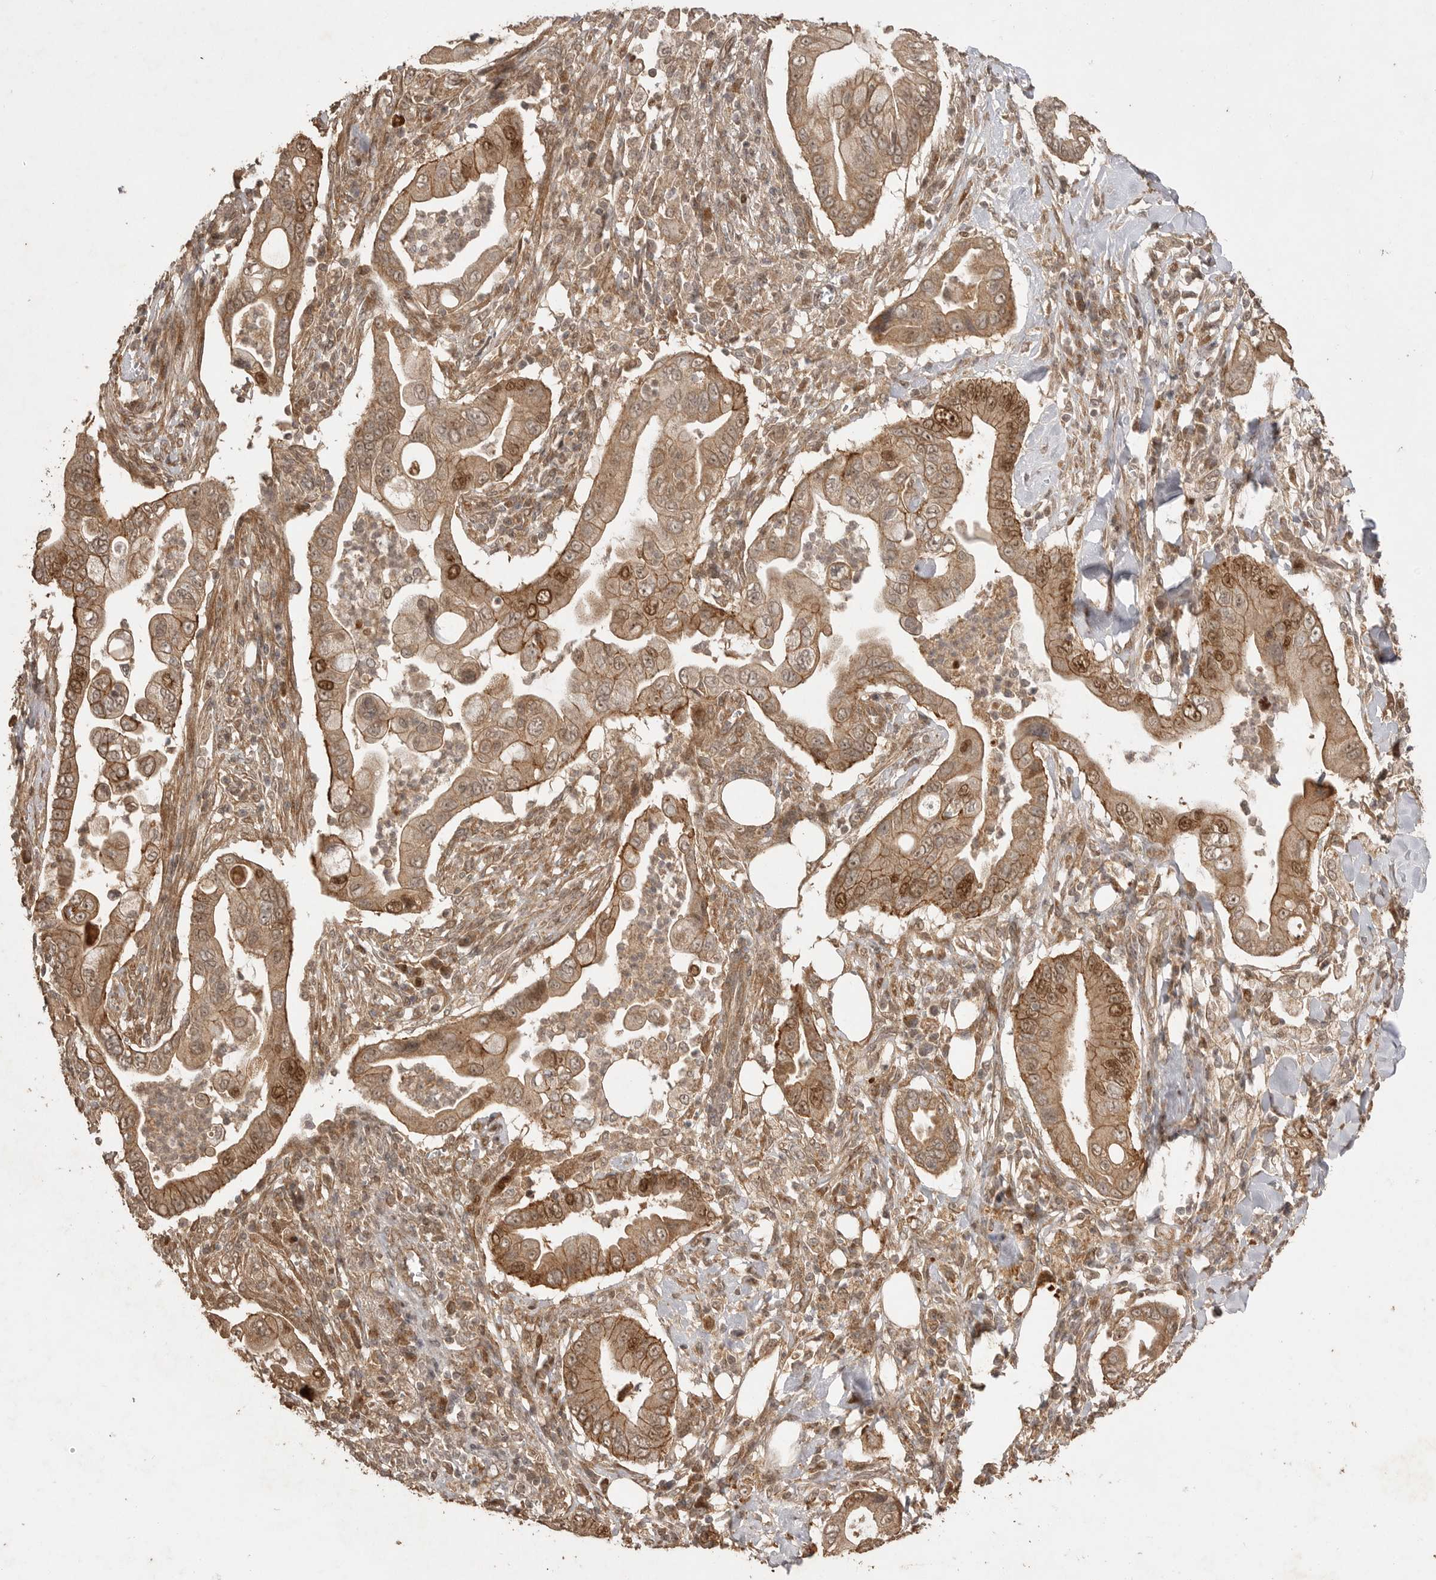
{"staining": {"intensity": "moderate", "quantity": ">75%", "location": "cytoplasmic/membranous,nuclear"}, "tissue": "pancreatic cancer", "cell_type": "Tumor cells", "image_type": "cancer", "snomed": [{"axis": "morphology", "description": "Adenocarcinoma, NOS"}, {"axis": "topography", "description": "Pancreas"}], "caption": "Immunohistochemistry (IHC) staining of pancreatic cancer, which exhibits medium levels of moderate cytoplasmic/membranous and nuclear expression in about >75% of tumor cells indicating moderate cytoplasmic/membranous and nuclear protein positivity. The staining was performed using DAB (brown) for protein detection and nuclei were counterstained in hematoxylin (blue).", "gene": "BOC", "patient": {"sex": "male", "age": 78}}